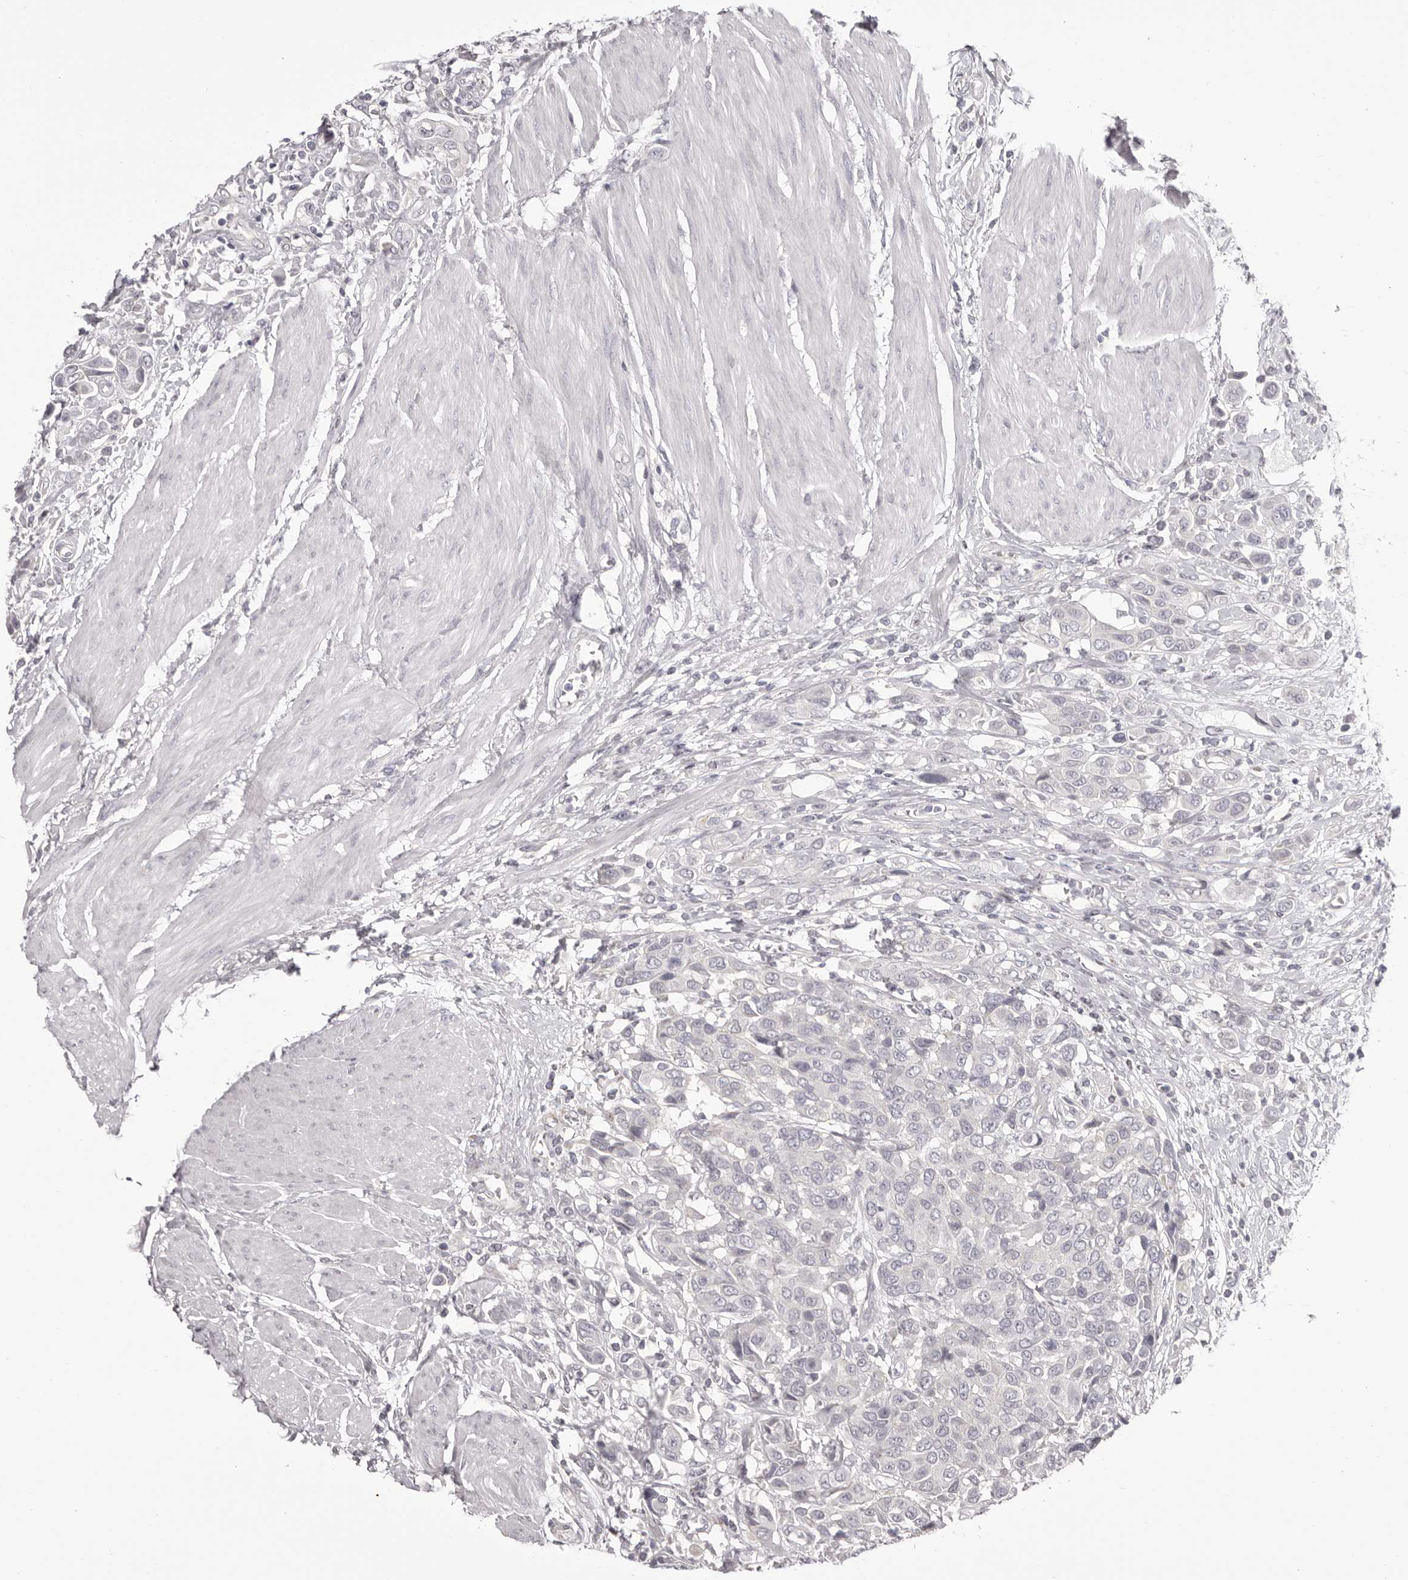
{"staining": {"intensity": "negative", "quantity": "none", "location": "none"}, "tissue": "urothelial cancer", "cell_type": "Tumor cells", "image_type": "cancer", "snomed": [{"axis": "morphology", "description": "Urothelial carcinoma, High grade"}, {"axis": "topography", "description": "Urinary bladder"}], "caption": "Immunohistochemistry photomicrograph of neoplastic tissue: human urothelial carcinoma (high-grade) stained with DAB exhibits no significant protein expression in tumor cells.", "gene": "OTUD3", "patient": {"sex": "male", "age": 50}}